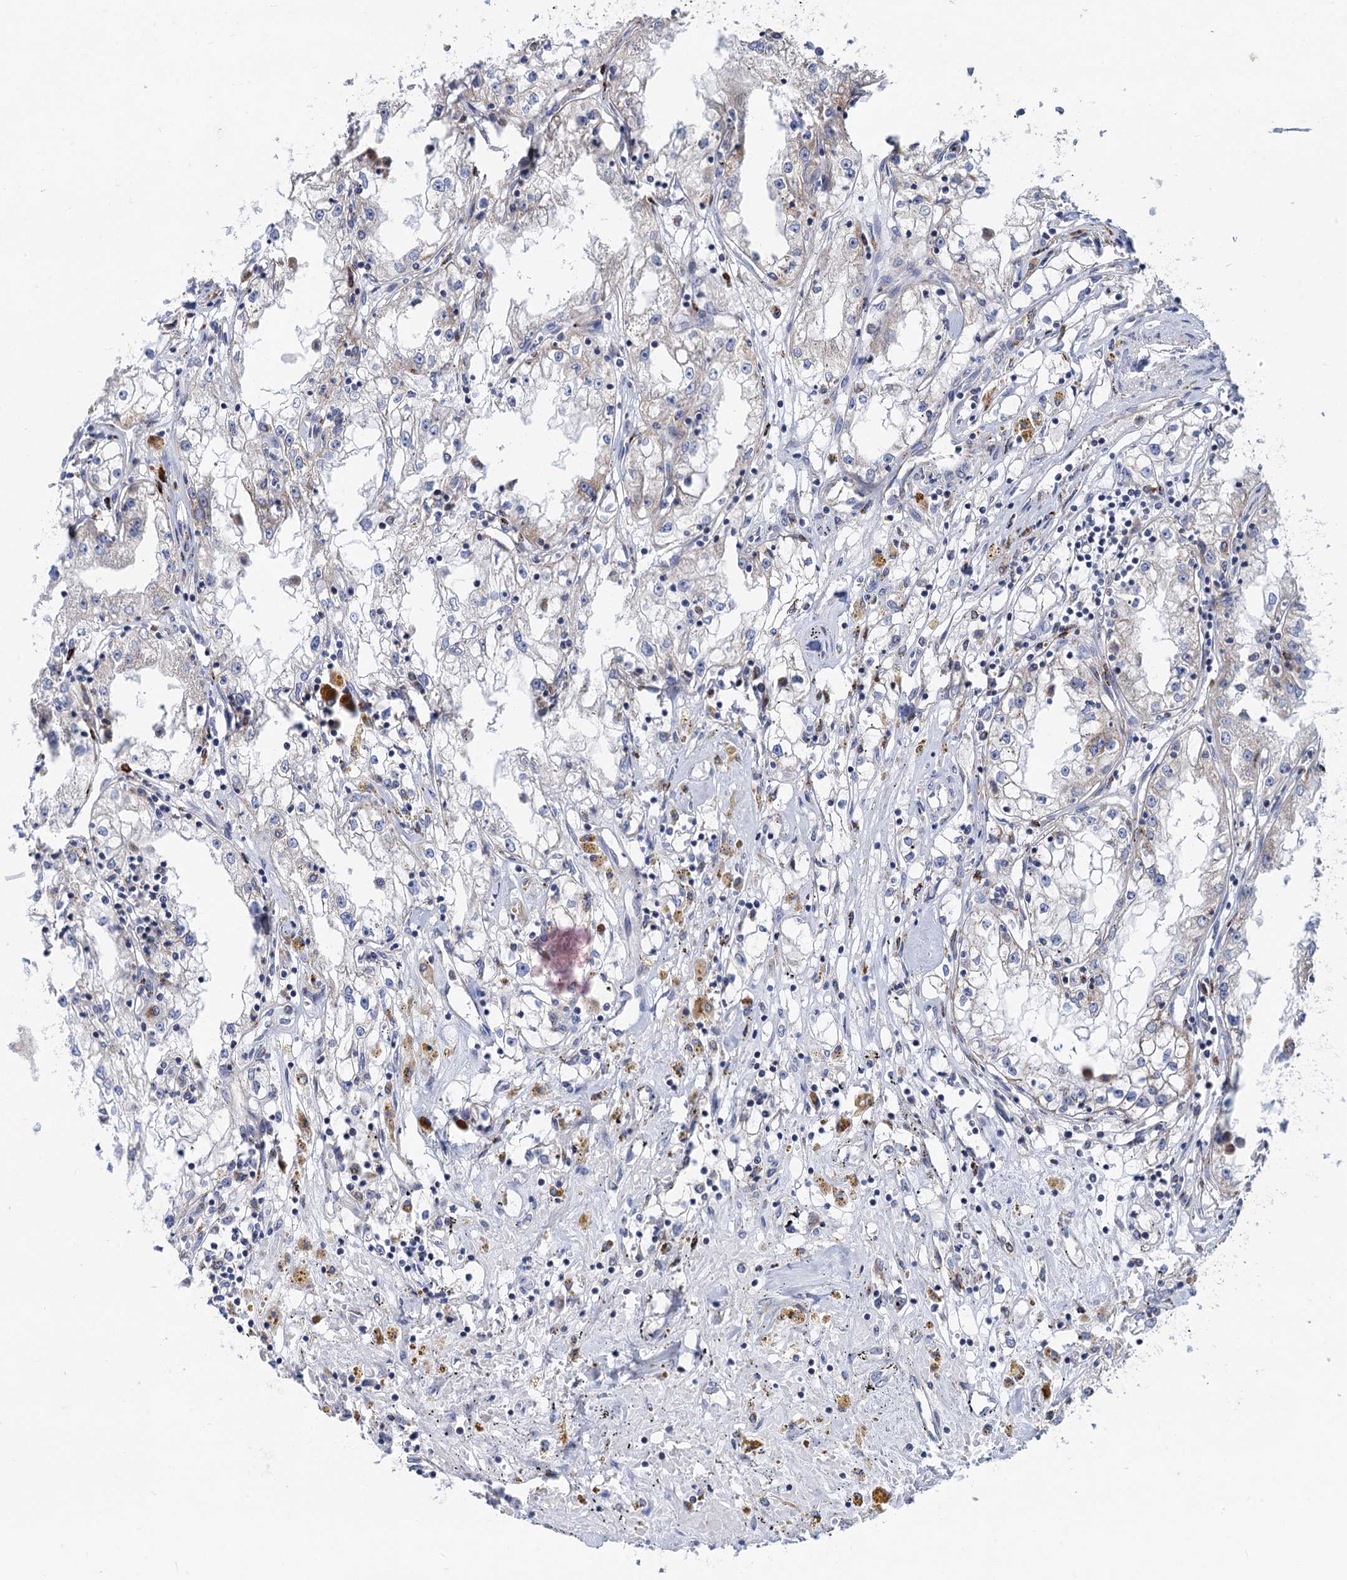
{"staining": {"intensity": "negative", "quantity": "none", "location": "none"}, "tissue": "renal cancer", "cell_type": "Tumor cells", "image_type": "cancer", "snomed": [{"axis": "morphology", "description": "Adenocarcinoma, NOS"}, {"axis": "topography", "description": "Kidney"}], "caption": "A micrograph of human renal cancer (adenocarcinoma) is negative for staining in tumor cells.", "gene": "ANKS3", "patient": {"sex": "male", "age": 56}}